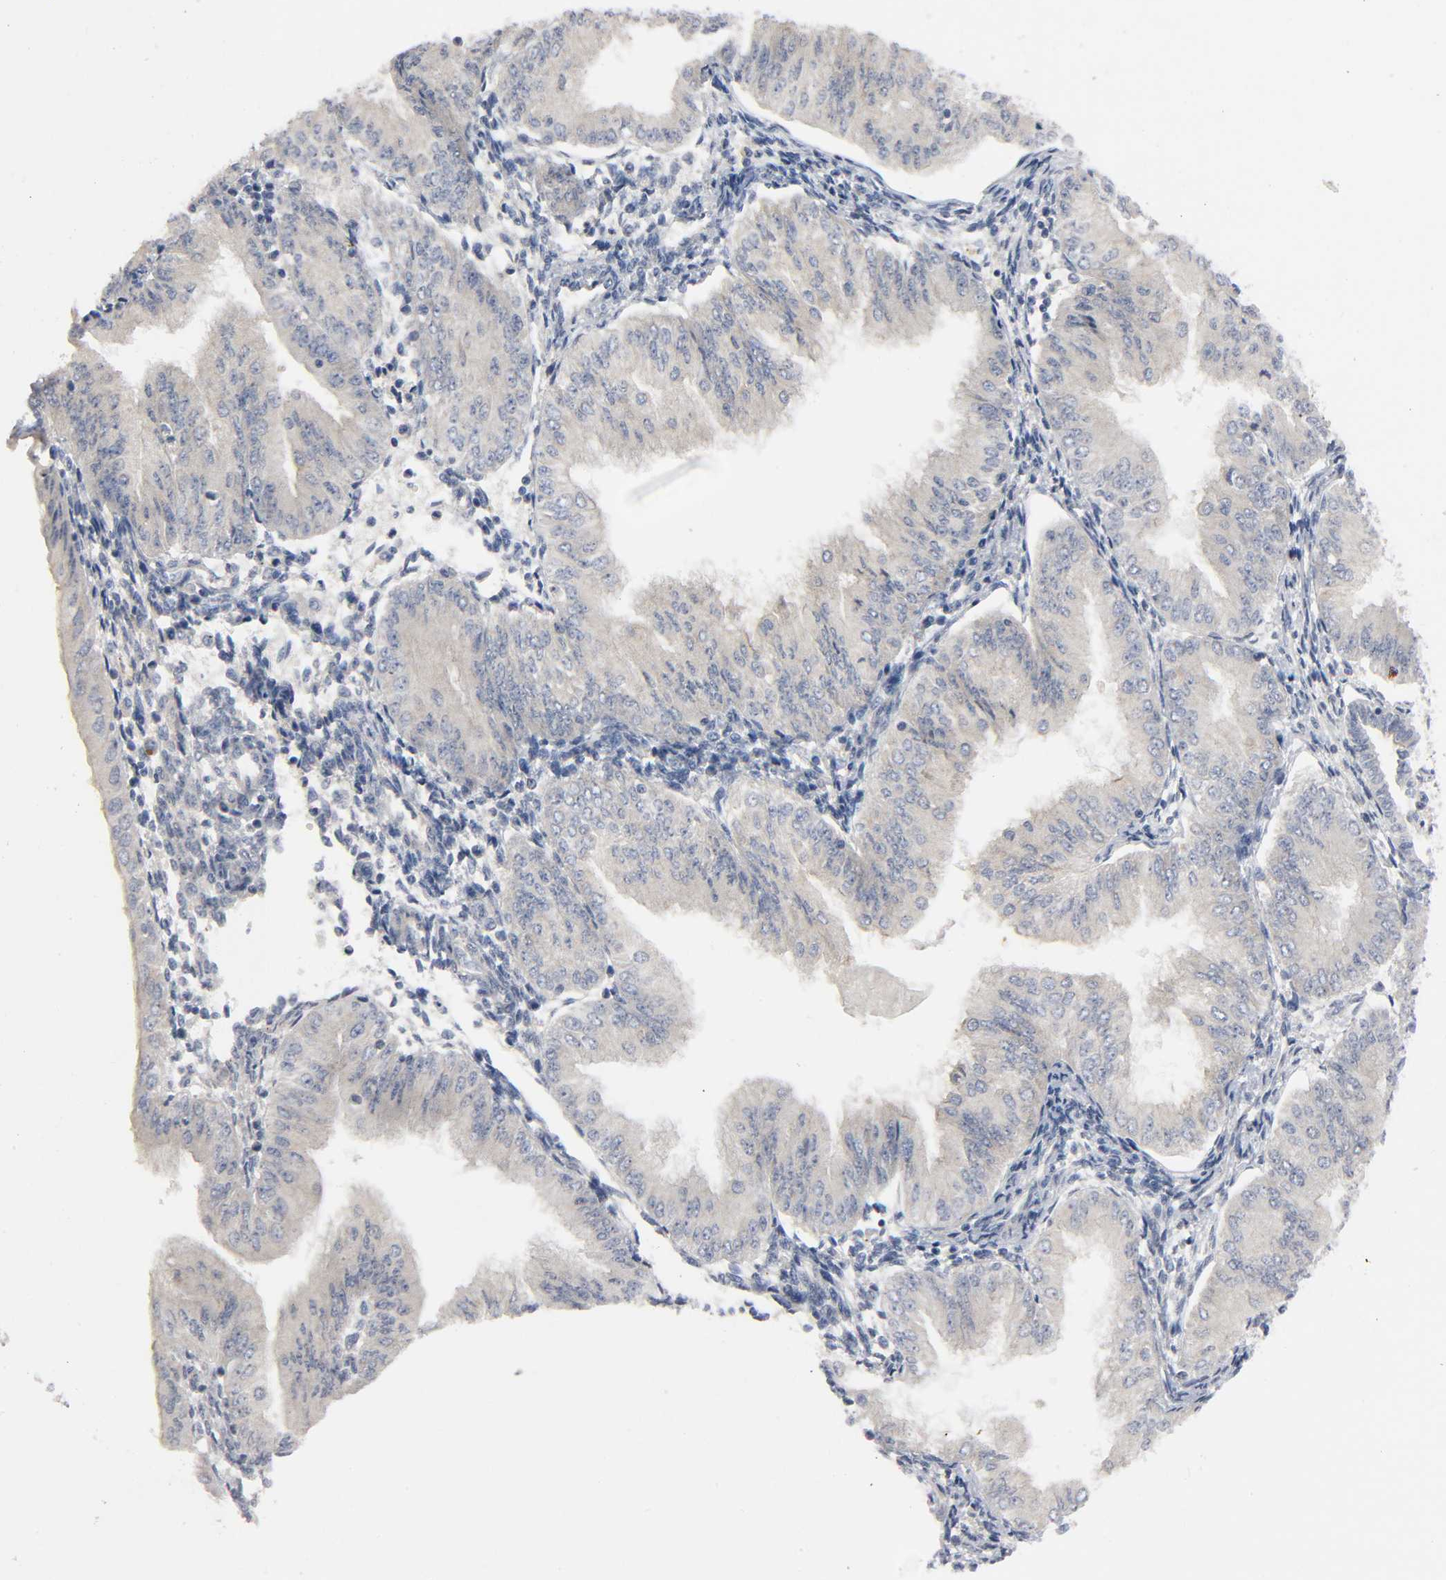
{"staining": {"intensity": "weak", "quantity": "25%-75%", "location": "cytoplasmic/membranous"}, "tissue": "endometrial cancer", "cell_type": "Tumor cells", "image_type": "cancer", "snomed": [{"axis": "morphology", "description": "Adenocarcinoma, NOS"}, {"axis": "topography", "description": "Endometrium"}], "caption": "There is low levels of weak cytoplasmic/membranous positivity in tumor cells of endometrial adenocarcinoma, as demonstrated by immunohistochemical staining (brown color).", "gene": "HDAC6", "patient": {"sex": "female", "age": 53}}